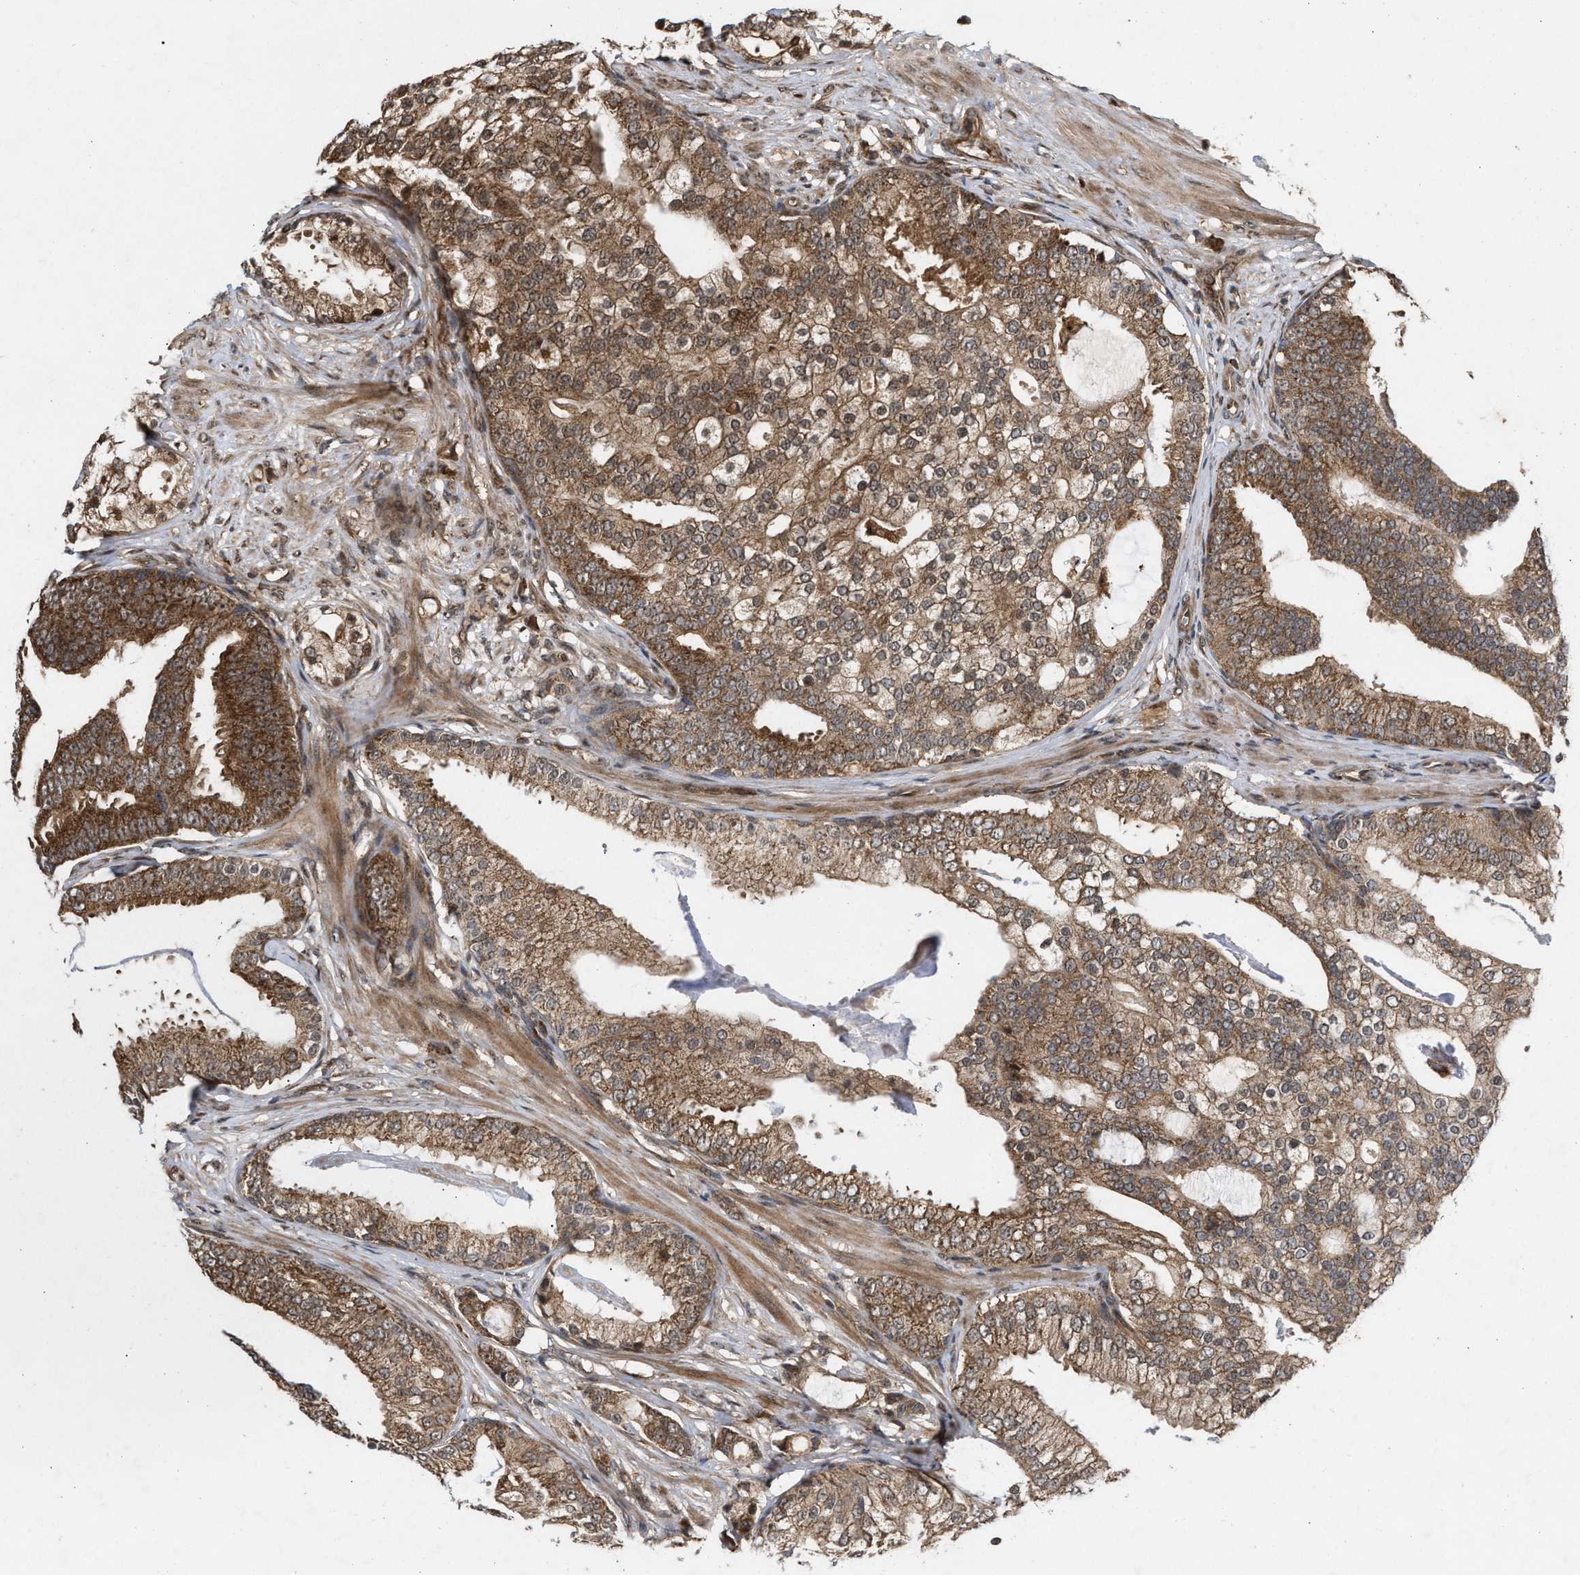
{"staining": {"intensity": "moderate", "quantity": ">75%", "location": "cytoplasmic/membranous"}, "tissue": "prostate cancer", "cell_type": "Tumor cells", "image_type": "cancer", "snomed": [{"axis": "morphology", "description": "Adenocarcinoma, Low grade"}, {"axis": "topography", "description": "Prostate"}], "caption": "Tumor cells exhibit medium levels of moderate cytoplasmic/membranous expression in about >75% of cells in human prostate adenocarcinoma (low-grade). (DAB (3,3'-diaminobenzidine) IHC, brown staining for protein, blue staining for nuclei).", "gene": "CFLAR", "patient": {"sex": "male", "age": 58}}